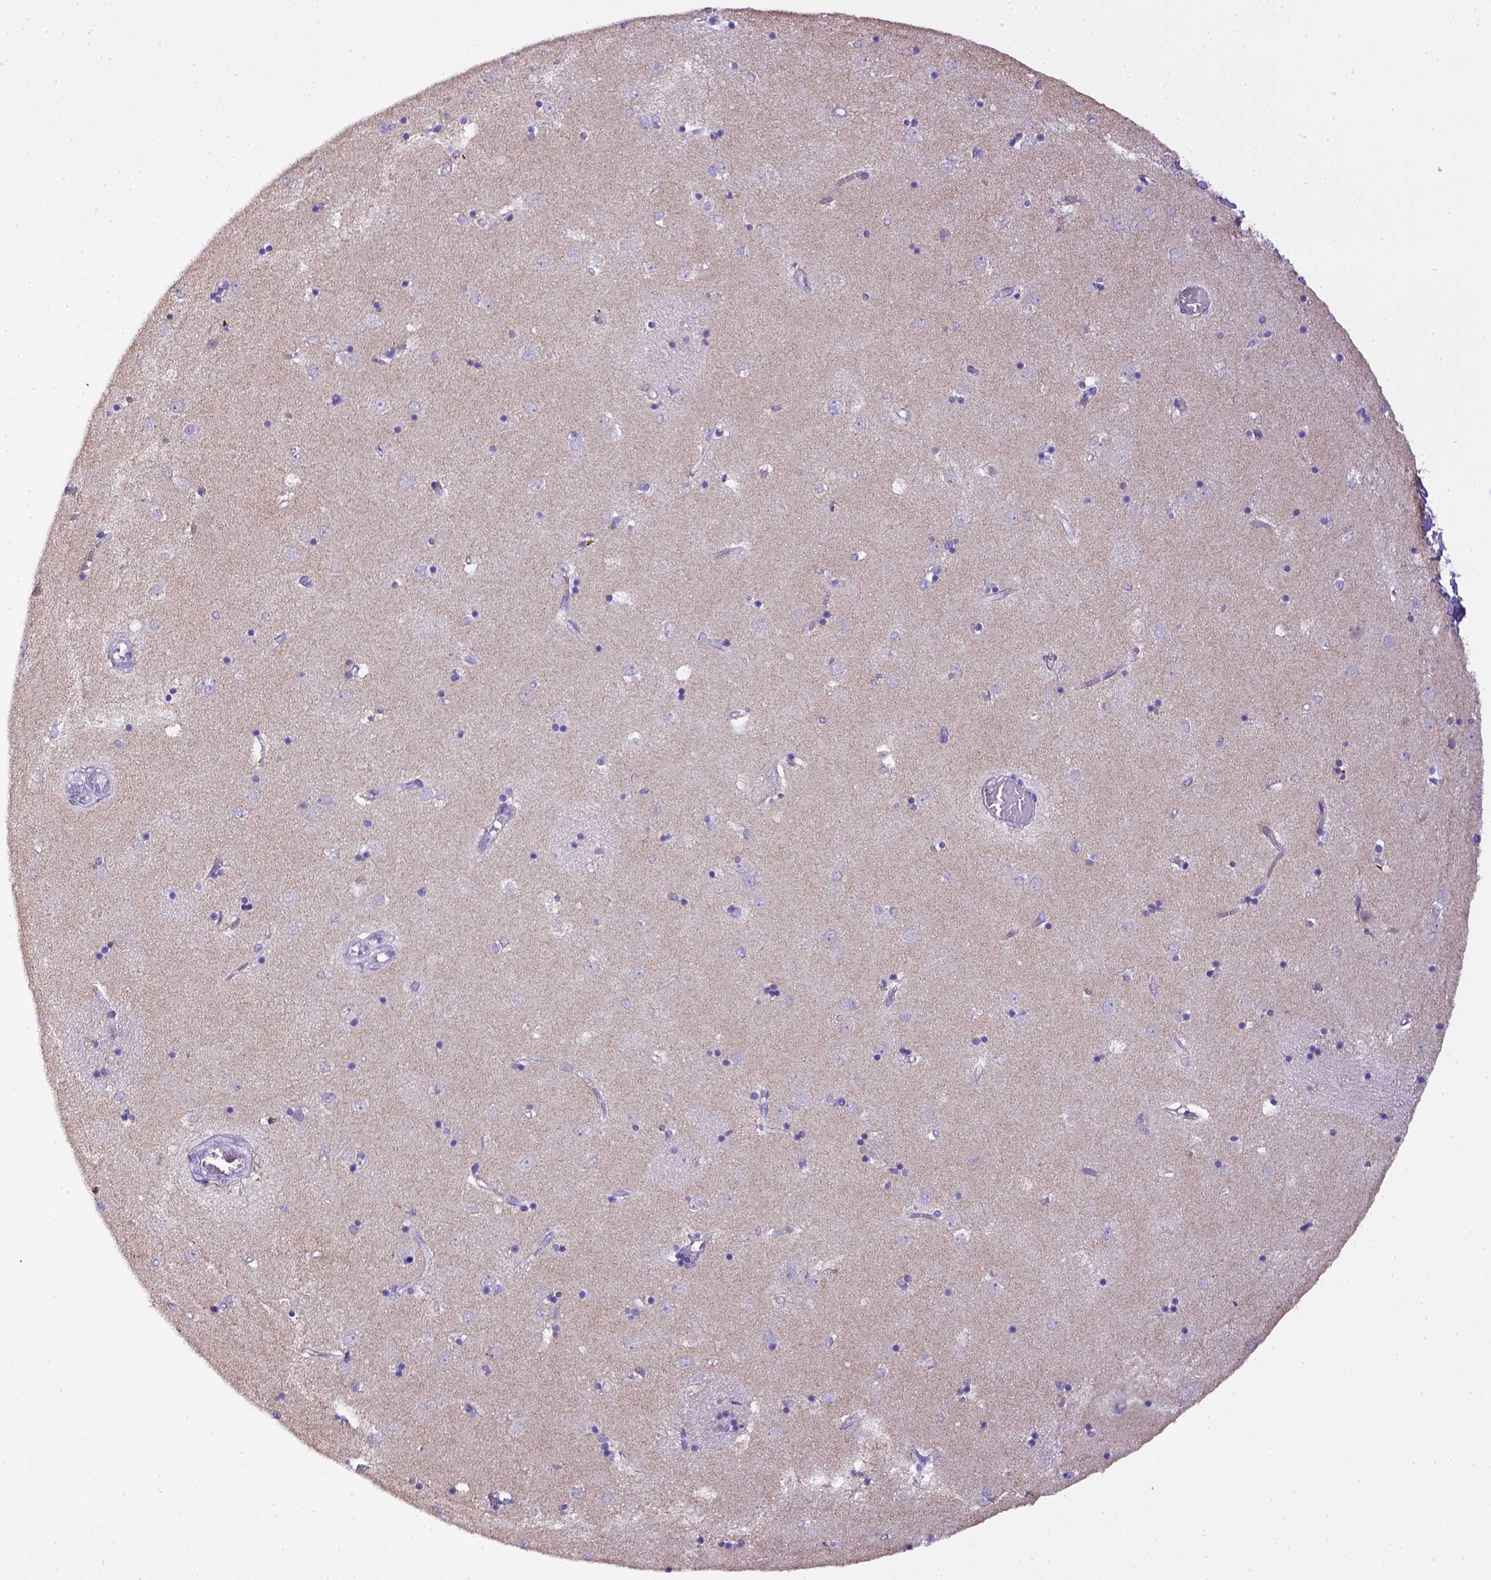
{"staining": {"intensity": "negative", "quantity": "none", "location": "none"}, "tissue": "caudate", "cell_type": "Glial cells", "image_type": "normal", "snomed": [{"axis": "morphology", "description": "Normal tissue, NOS"}, {"axis": "topography", "description": "Lateral ventricle wall"}], "caption": "Immunohistochemistry (IHC) histopathology image of normal caudate stained for a protein (brown), which reveals no positivity in glial cells.", "gene": "CD40", "patient": {"sex": "male", "age": 54}}